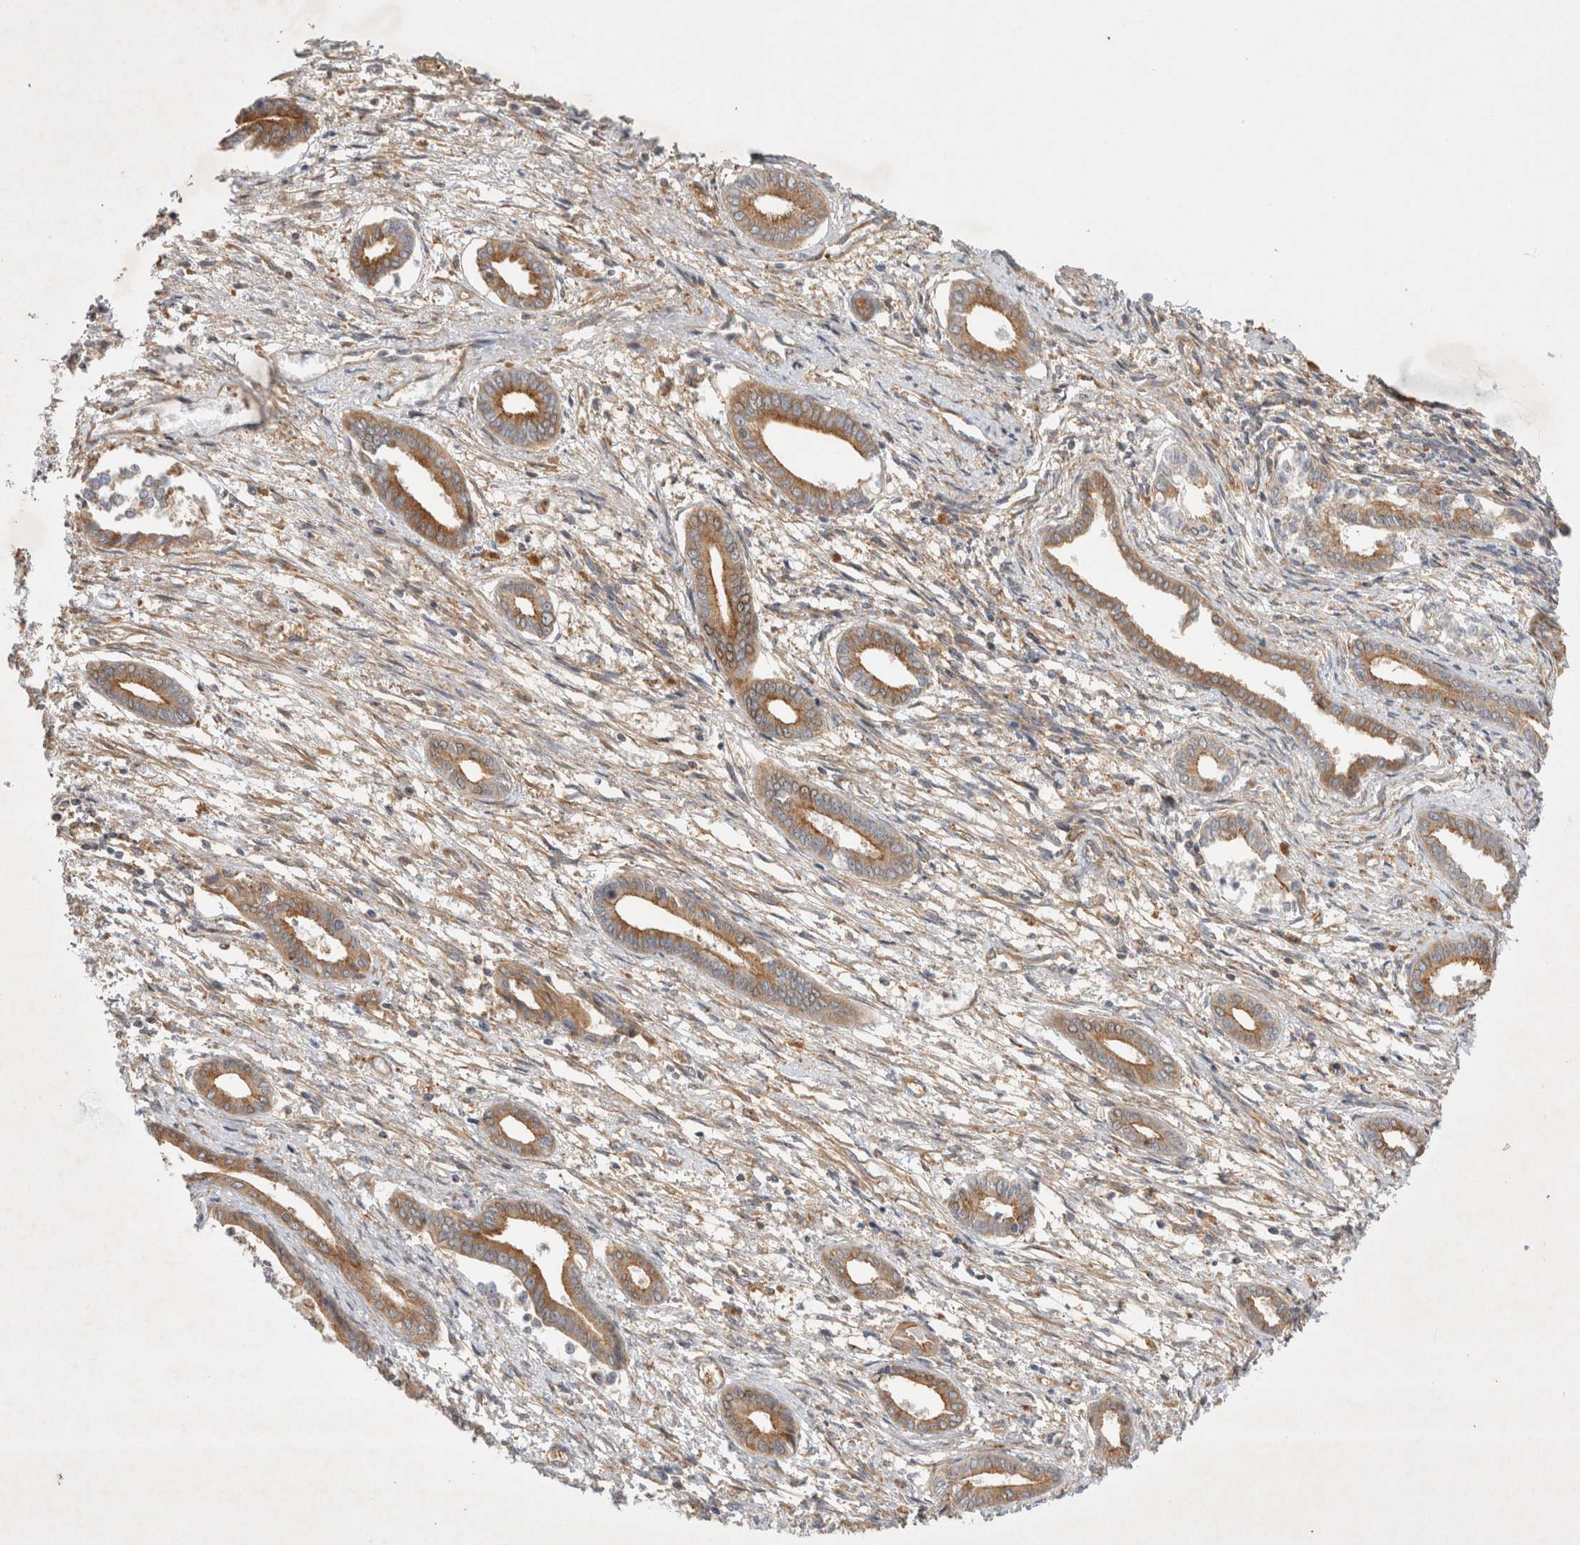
{"staining": {"intensity": "moderate", "quantity": ">75%", "location": "cytoplasmic/membranous"}, "tissue": "endometrium", "cell_type": "Cells in endometrial stroma", "image_type": "normal", "snomed": [{"axis": "morphology", "description": "Normal tissue, NOS"}, {"axis": "topography", "description": "Endometrium"}], "caption": "Protein analysis of normal endometrium reveals moderate cytoplasmic/membranous expression in about >75% of cells in endometrial stroma. (brown staining indicates protein expression, while blue staining denotes nuclei).", "gene": "GPR150", "patient": {"sex": "female", "age": 56}}